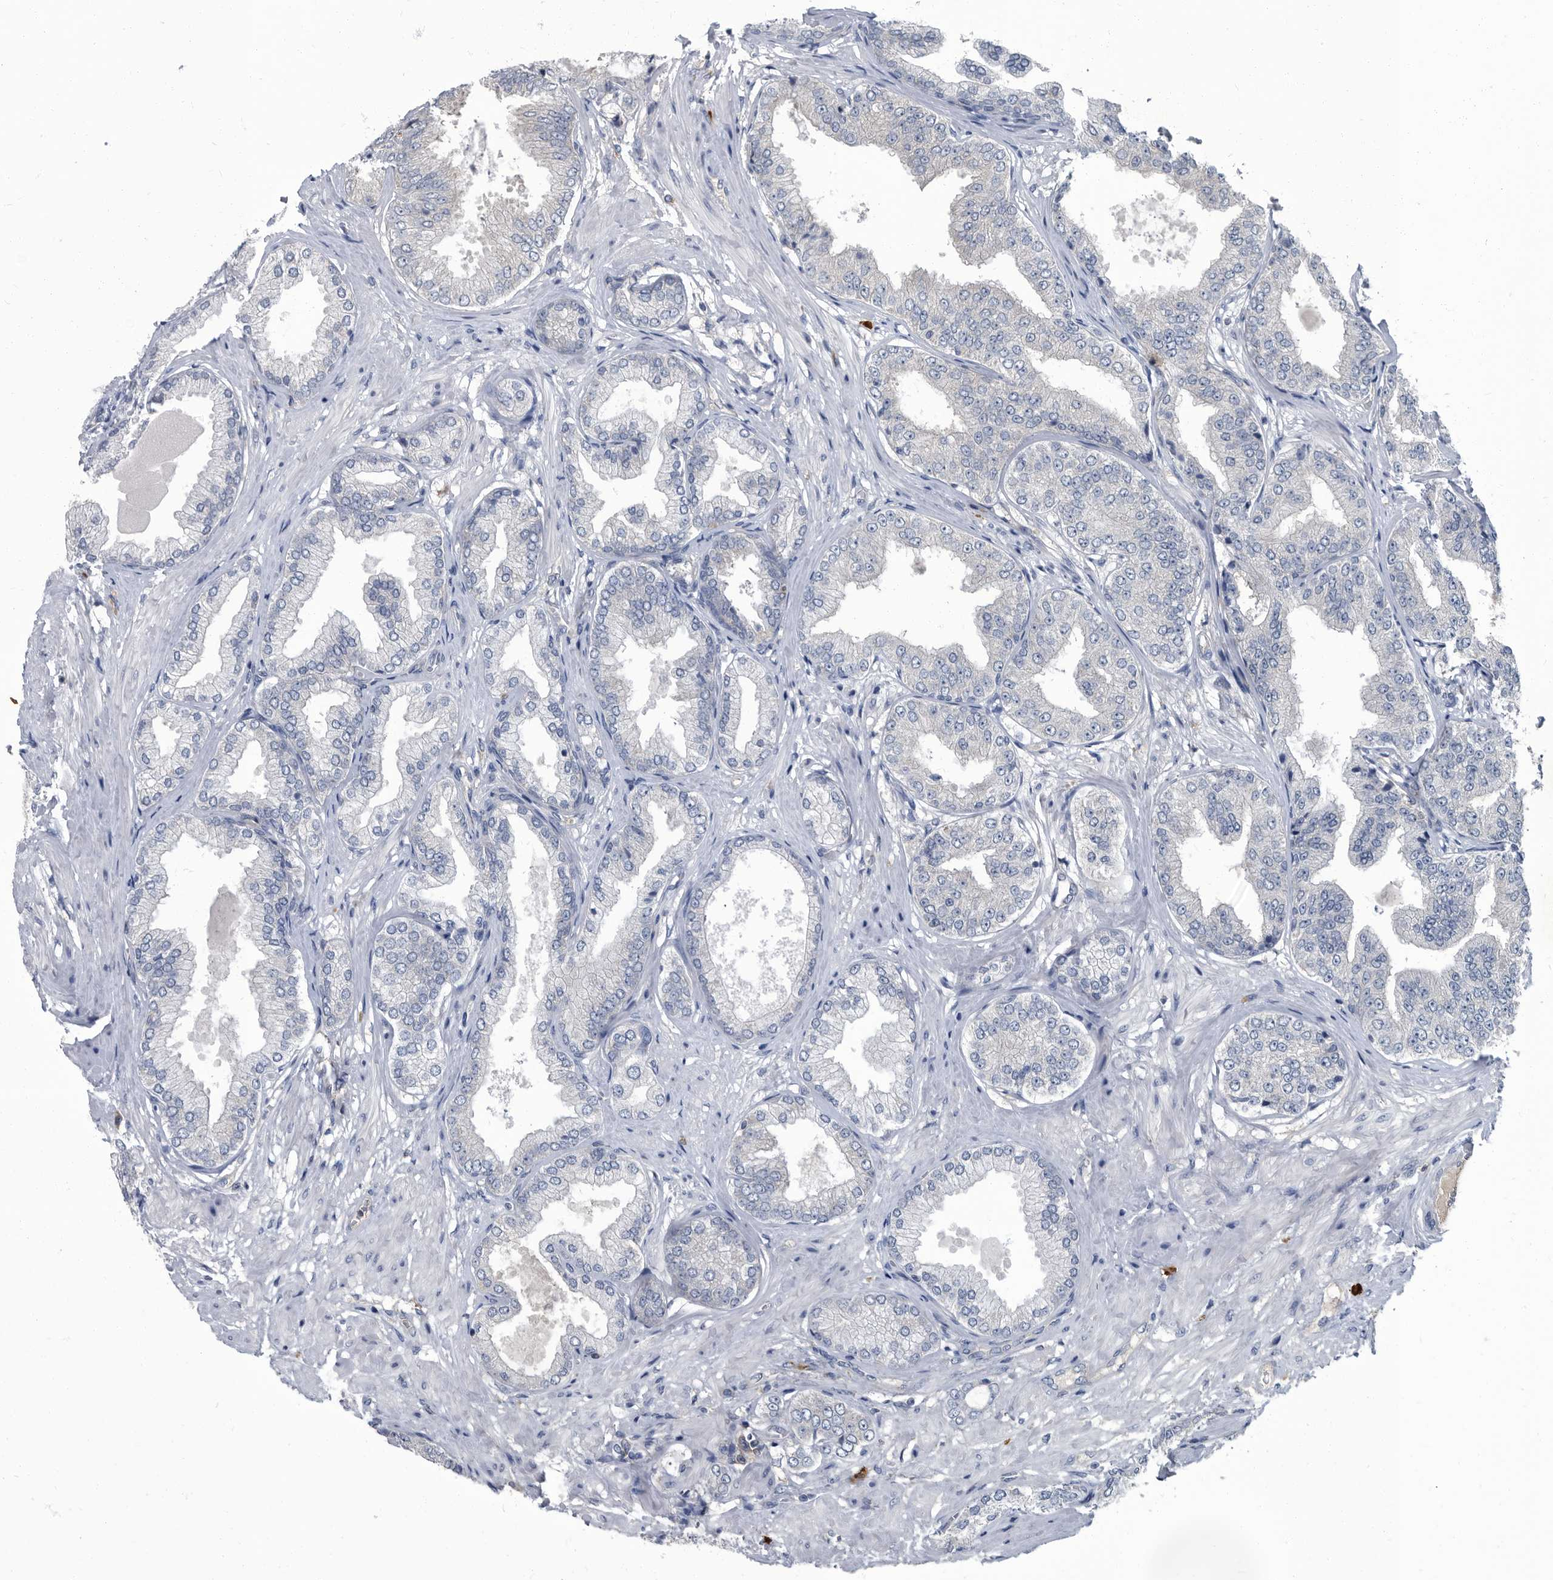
{"staining": {"intensity": "negative", "quantity": "none", "location": "none"}, "tissue": "prostate cancer", "cell_type": "Tumor cells", "image_type": "cancer", "snomed": [{"axis": "morphology", "description": "Adenocarcinoma, Low grade"}, {"axis": "topography", "description": "Prostate"}], "caption": "IHC image of adenocarcinoma (low-grade) (prostate) stained for a protein (brown), which shows no staining in tumor cells.", "gene": "CDV3", "patient": {"sex": "male", "age": 63}}